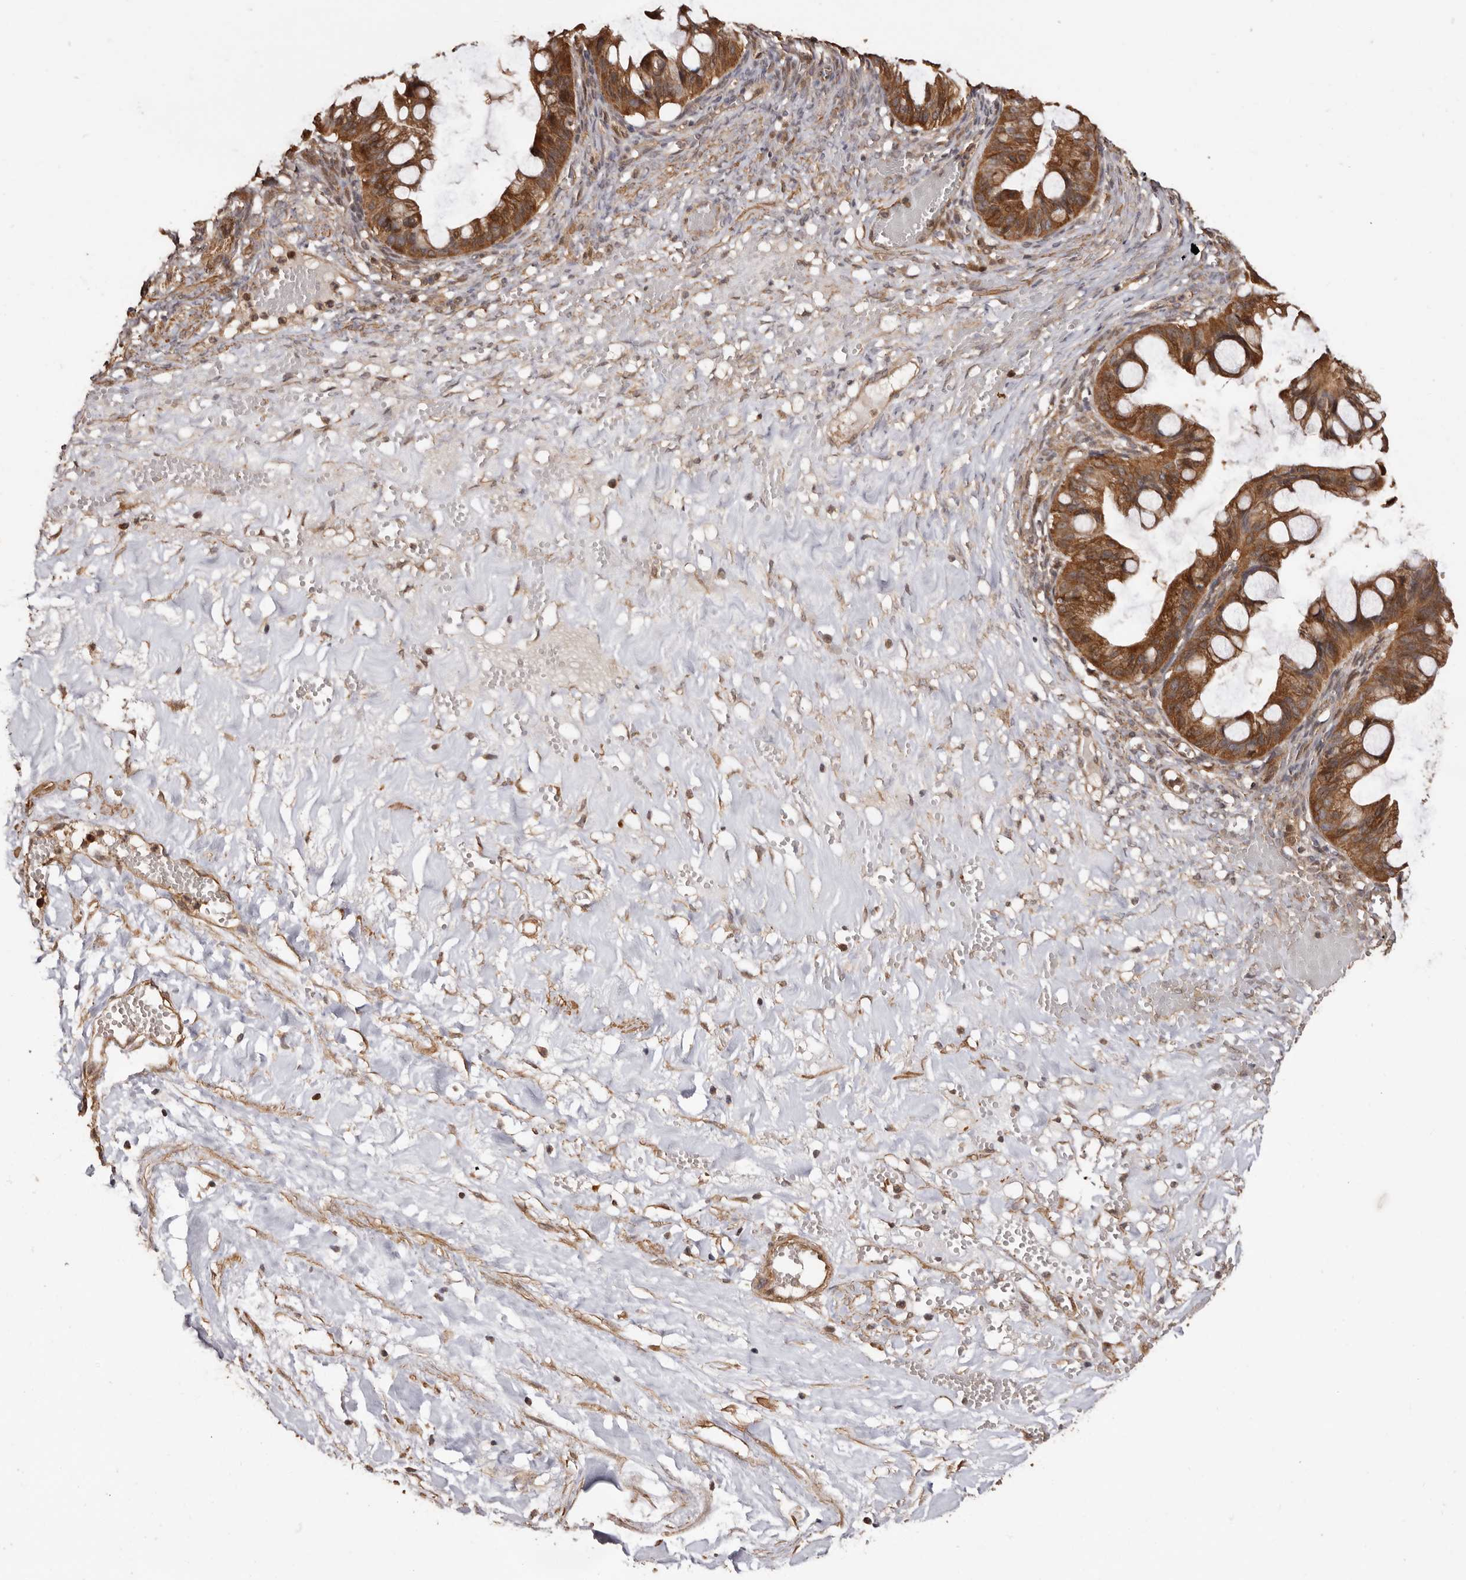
{"staining": {"intensity": "strong", "quantity": ">75%", "location": "cytoplasmic/membranous"}, "tissue": "ovarian cancer", "cell_type": "Tumor cells", "image_type": "cancer", "snomed": [{"axis": "morphology", "description": "Cystadenocarcinoma, mucinous, NOS"}, {"axis": "topography", "description": "Ovary"}], "caption": "Tumor cells show strong cytoplasmic/membranous positivity in about >75% of cells in mucinous cystadenocarcinoma (ovarian).", "gene": "COQ8B", "patient": {"sex": "female", "age": 73}}